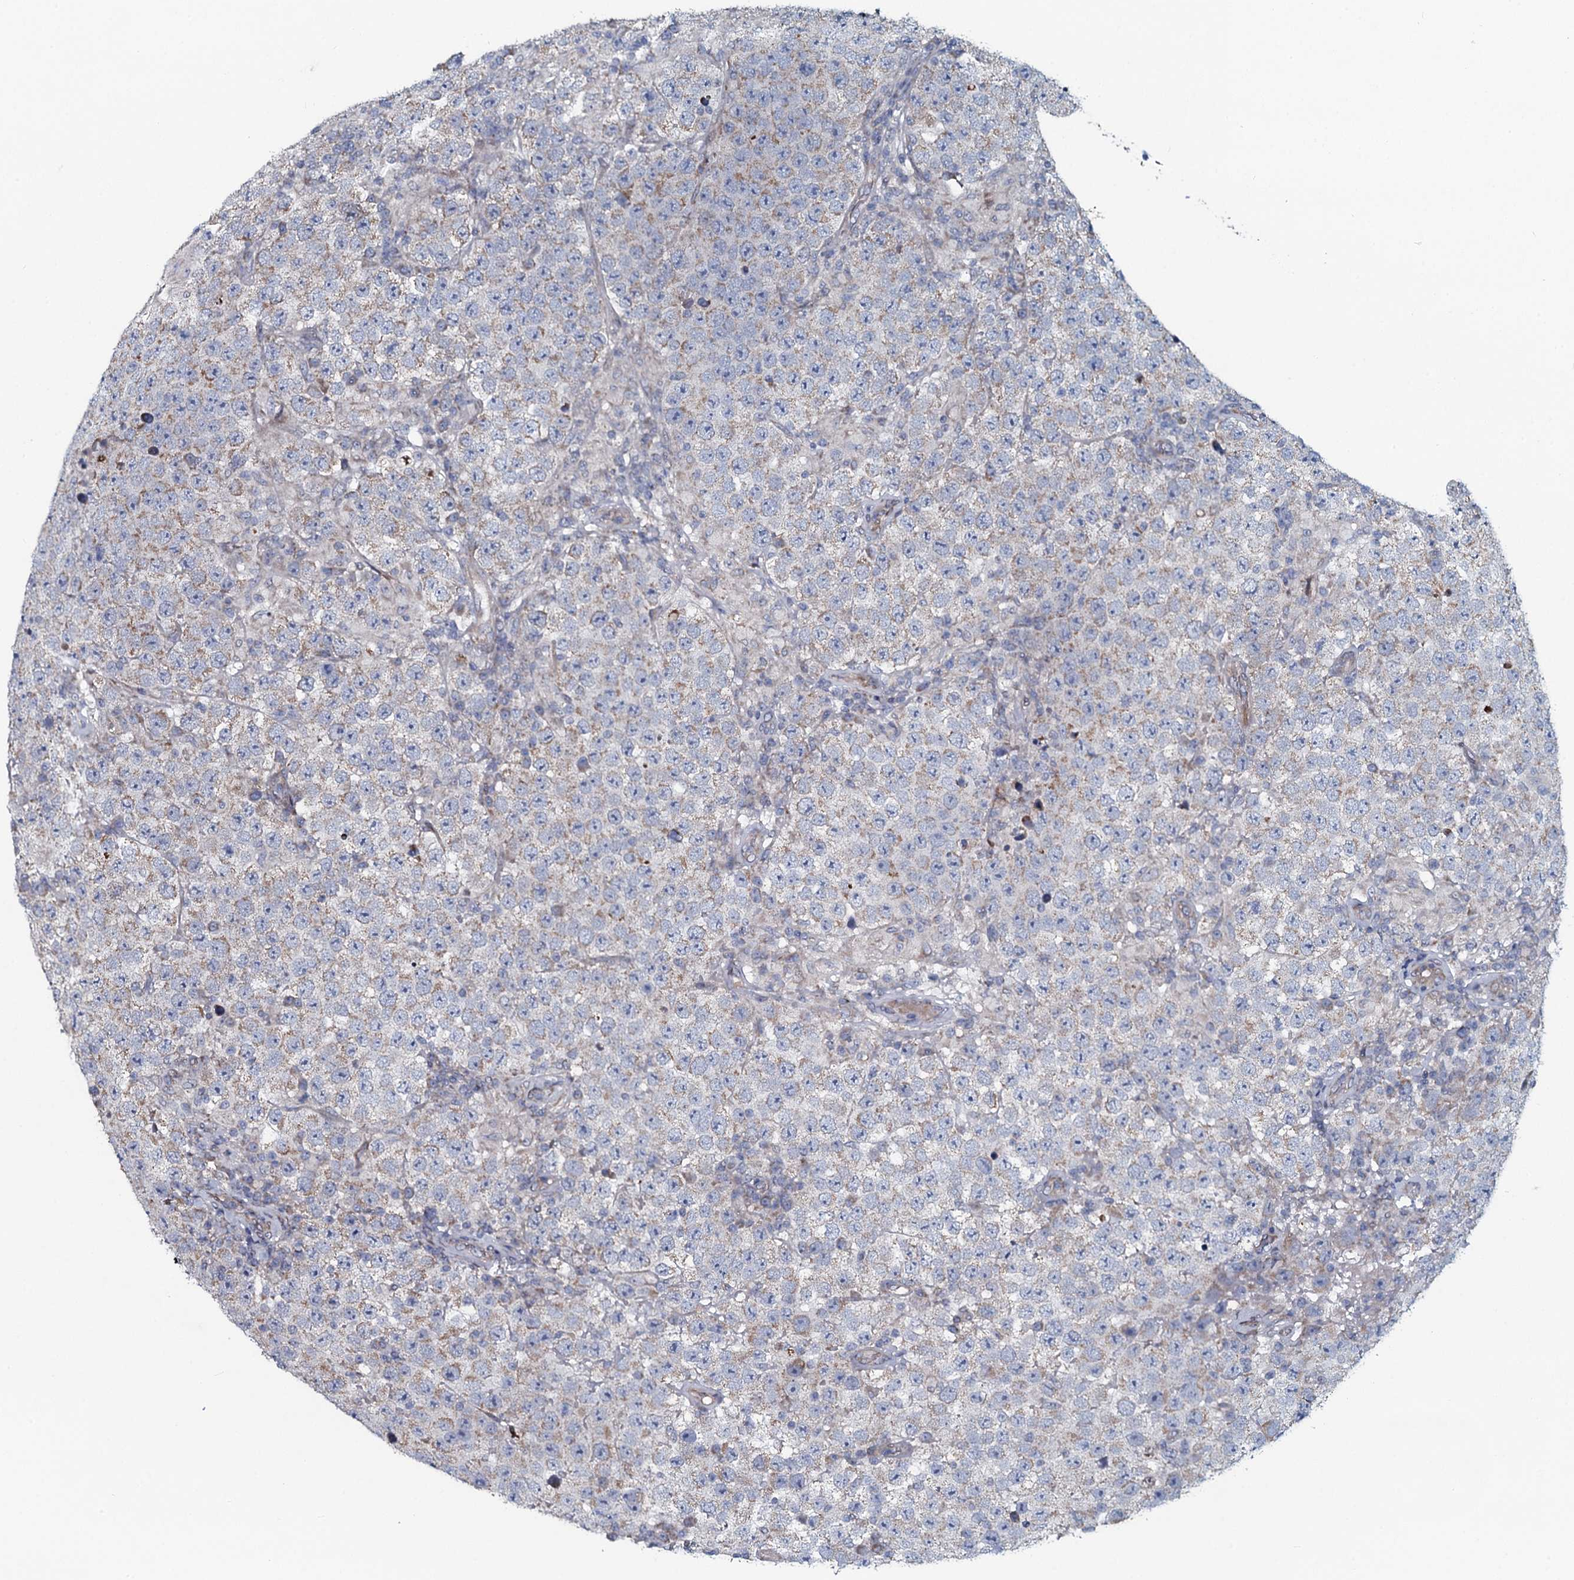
{"staining": {"intensity": "weak", "quantity": "<25%", "location": "cytoplasmic/membranous"}, "tissue": "testis cancer", "cell_type": "Tumor cells", "image_type": "cancer", "snomed": [{"axis": "morphology", "description": "Normal tissue, NOS"}, {"axis": "morphology", "description": "Urothelial carcinoma, High grade"}, {"axis": "morphology", "description": "Seminoma, NOS"}, {"axis": "morphology", "description": "Carcinoma, Embryonal, NOS"}, {"axis": "topography", "description": "Urinary bladder"}, {"axis": "topography", "description": "Testis"}], "caption": "IHC micrograph of human high-grade urothelial carcinoma (testis) stained for a protein (brown), which demonstrates no expression in tumor cells.", "gene": "KCTD4", "patient": {"sex": "male", "age": 41}}